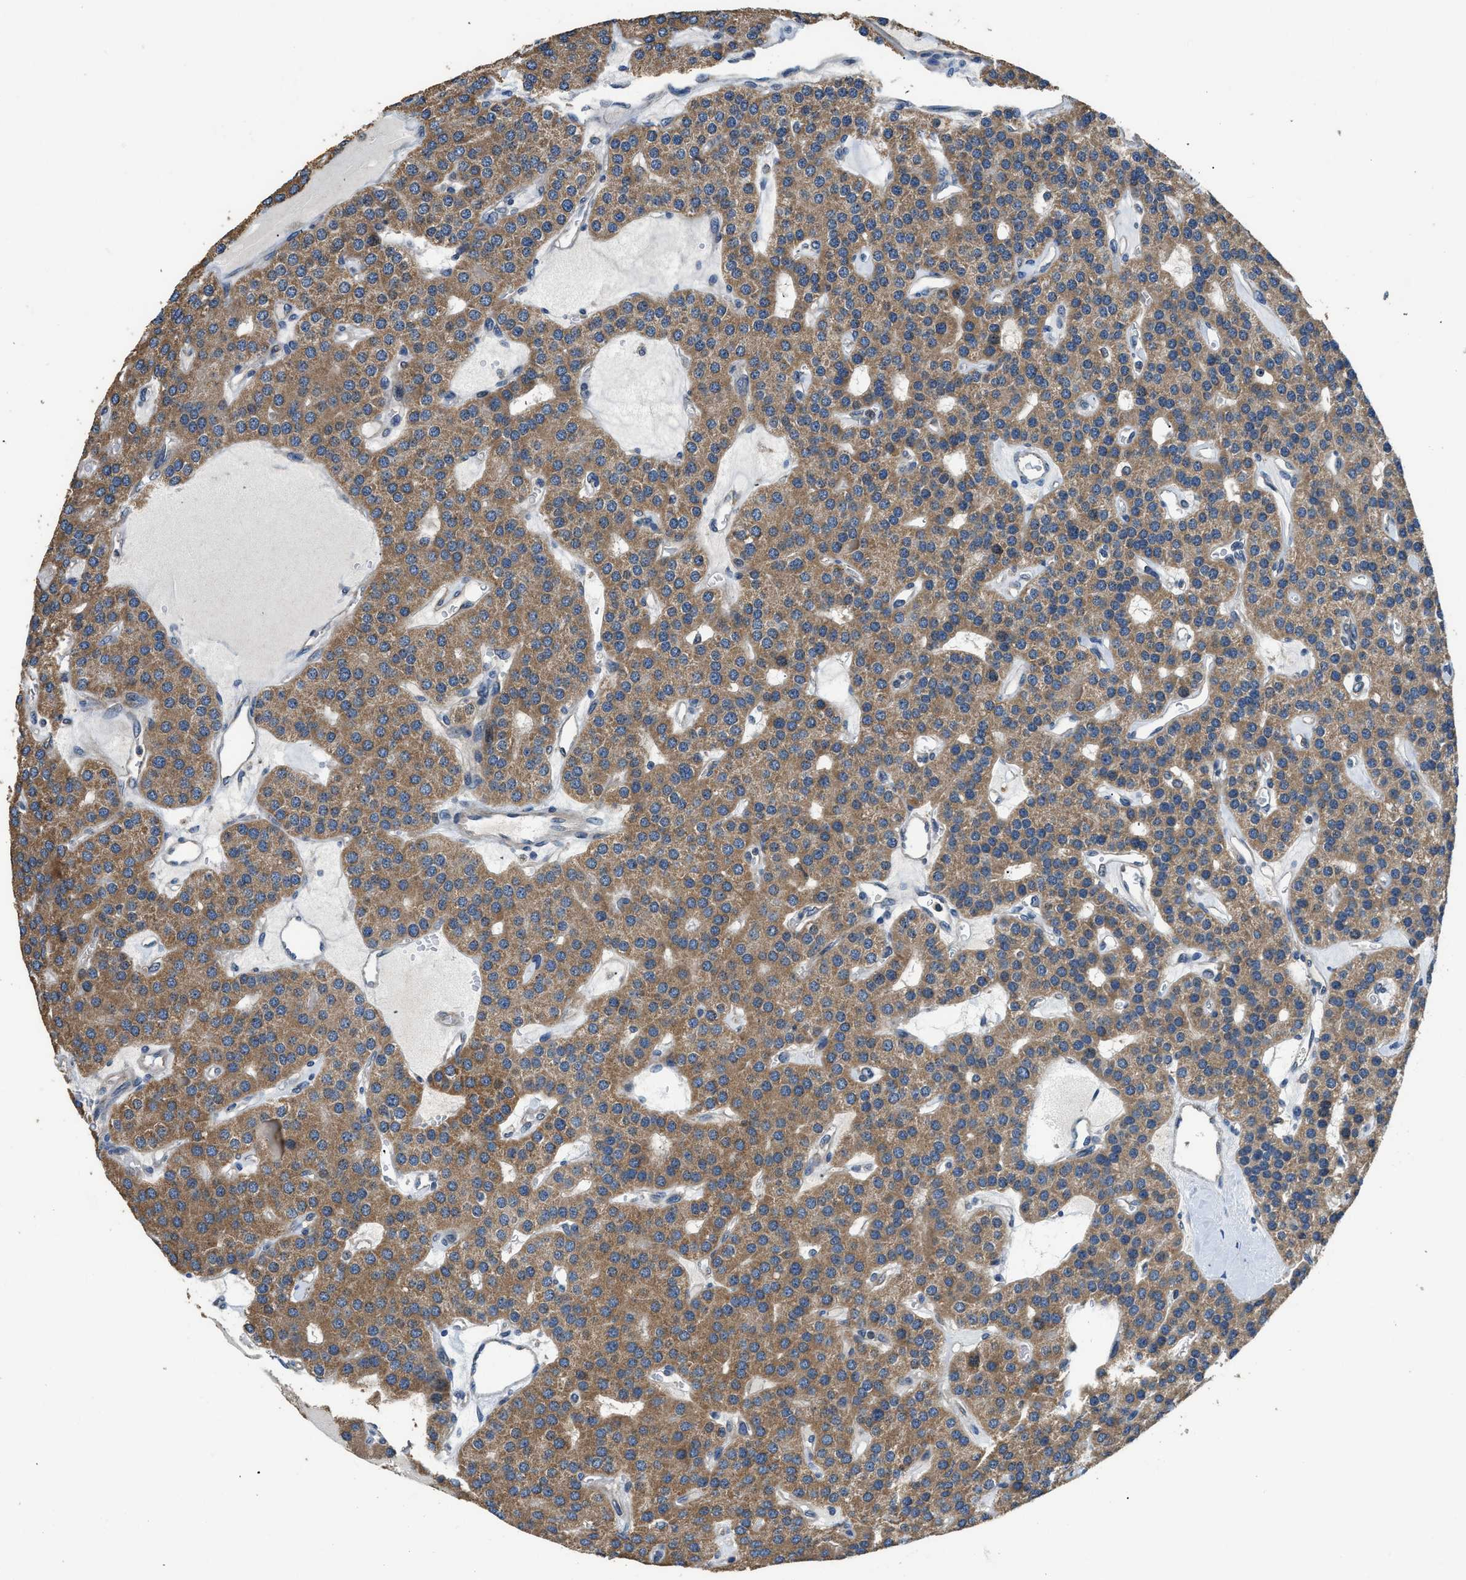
{"staining": {"intensity": "moderate", "quantity": ">75%", "location": "cytoplasmic/membranous"}, "tissue": "parathyroid gland", "cell_type": "Glandular cells", "image_type": "normal", "snomed": [{"axis": "morphology", "description": "Normal tissue, NOS"}, {"axis": "morphology", "description": "Adenoma, NOS"}, {"axis": "topography", "description": "Parathyroid gland"}], "caption": "Parathyroid gland stained with DAB IHC shows medium levels of moderate cytoplasmic/membranous expression in about >75% of glandular cells.", "gene": "SSH2", "patient": {"sex": "female", "age": 86}}